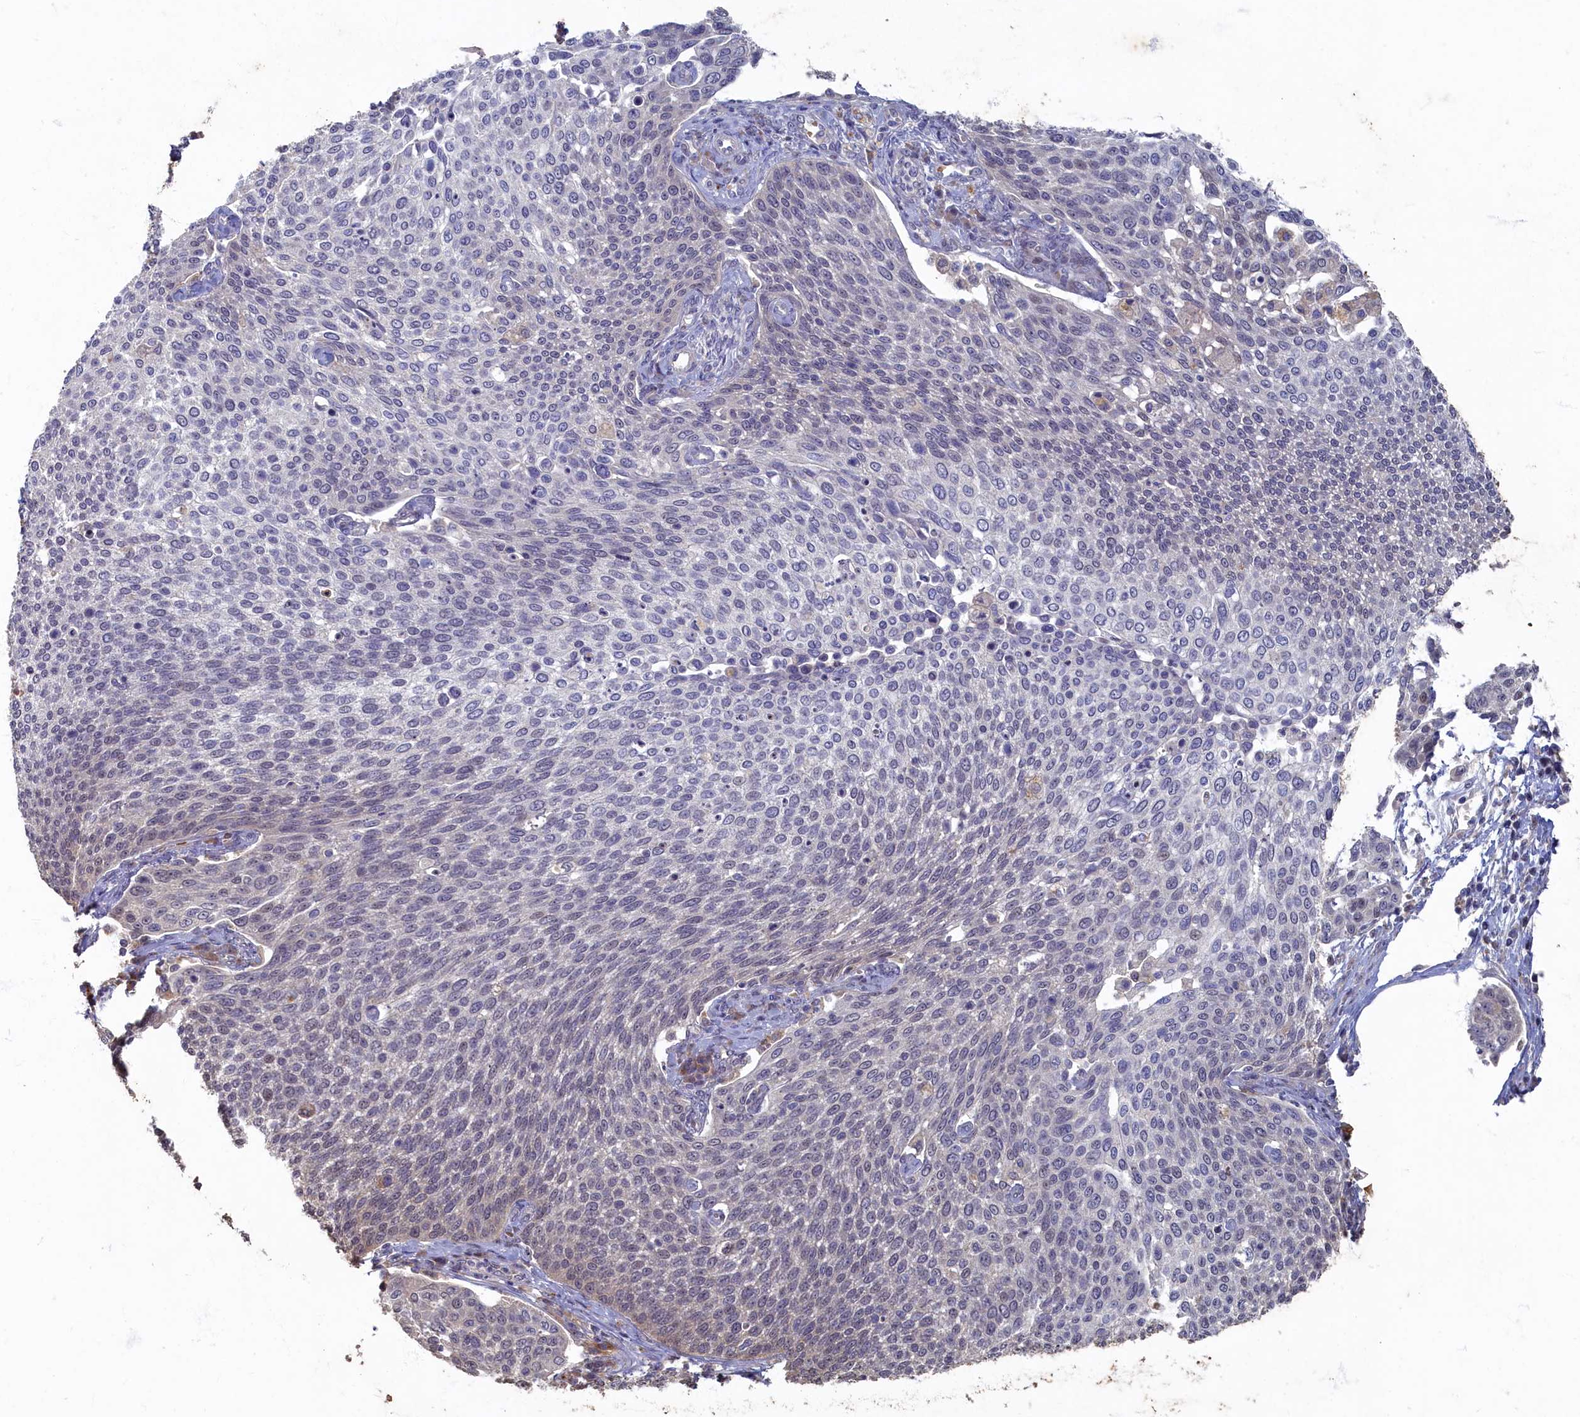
{"staining": {"intensity": "negative", "quantity": "none", "location": "none"}, "tissue": "cervical cancer", "cell_type": "Tumor cells", "image_type": "cancer", "snomed": [{"axis": "morphology", "description": "Squamous cell carcinoma, NOS"}, {"axis": "topography", "description": "Cervix"}], "caption": "High power microscopy image of an immunohistochemistry (IHC) histopathology image of cervical squamous cell carcinoma, revealing no significant staining in tumor cells.", "gene": "HUNK", "patient": {"sex": "female", "age": 34}}